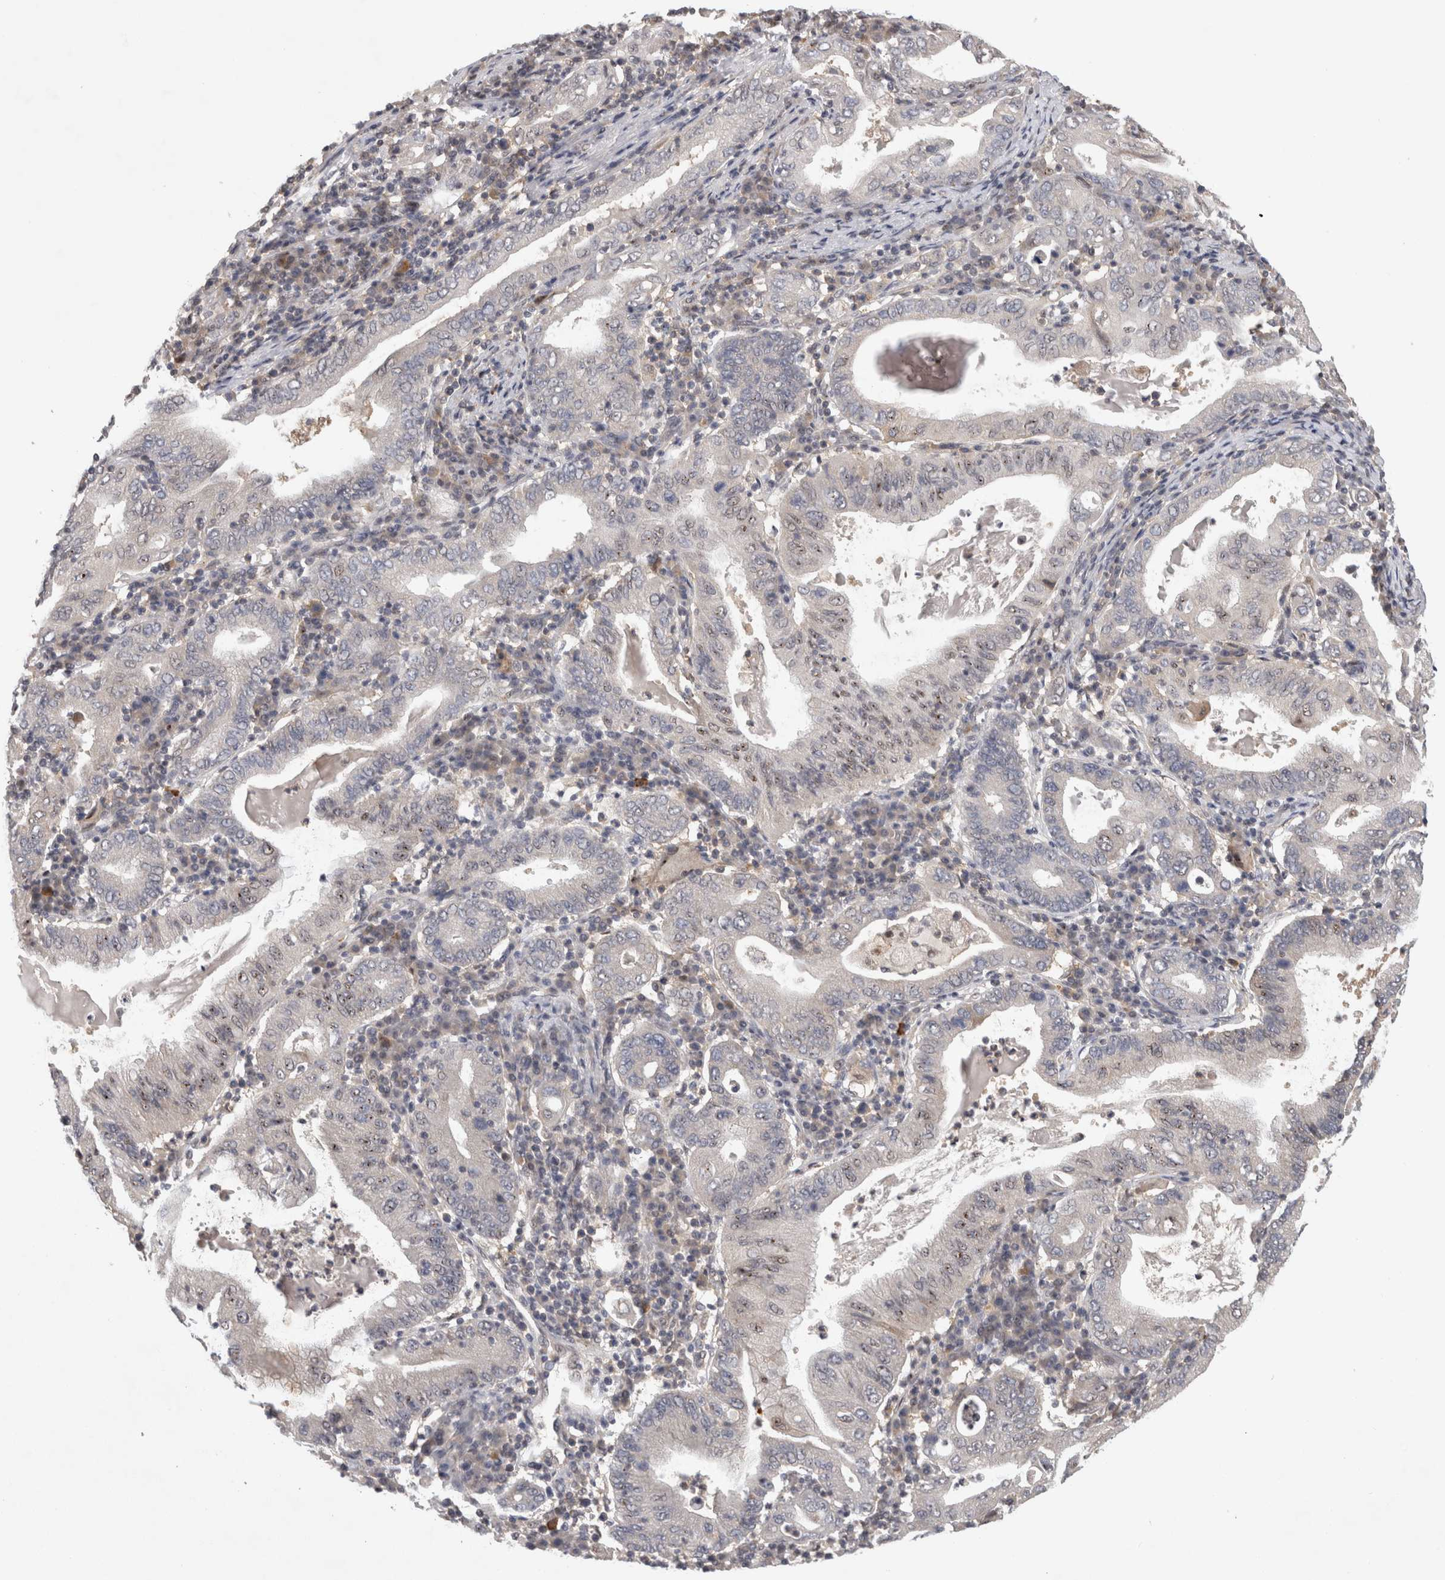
{"staining": {"intensity": "weak", "quantity": "<25%", "location": "nuclear"}, "tissue": "stomach cancer", "cell_type": "Tumor cells", "image_type": "cancer", "snomed": [{"axis": "morphology", "description": "Normal tissue, NOS"}, {"axis": "morphology", "description": "Adenocarcinoma, NOS"}, {"axis": "topography", "description": "Esophagus"}, {"axis": "topography", "description": "Stomach, upper"}, {"axis": "topography", "description": "Peripheral nerve tissue"}], "caption": "Tumor cells are negative for brown protein staining in stomach cancer.", "gene": "PIGP", "patient": {"sex": "male", "age": 62}}